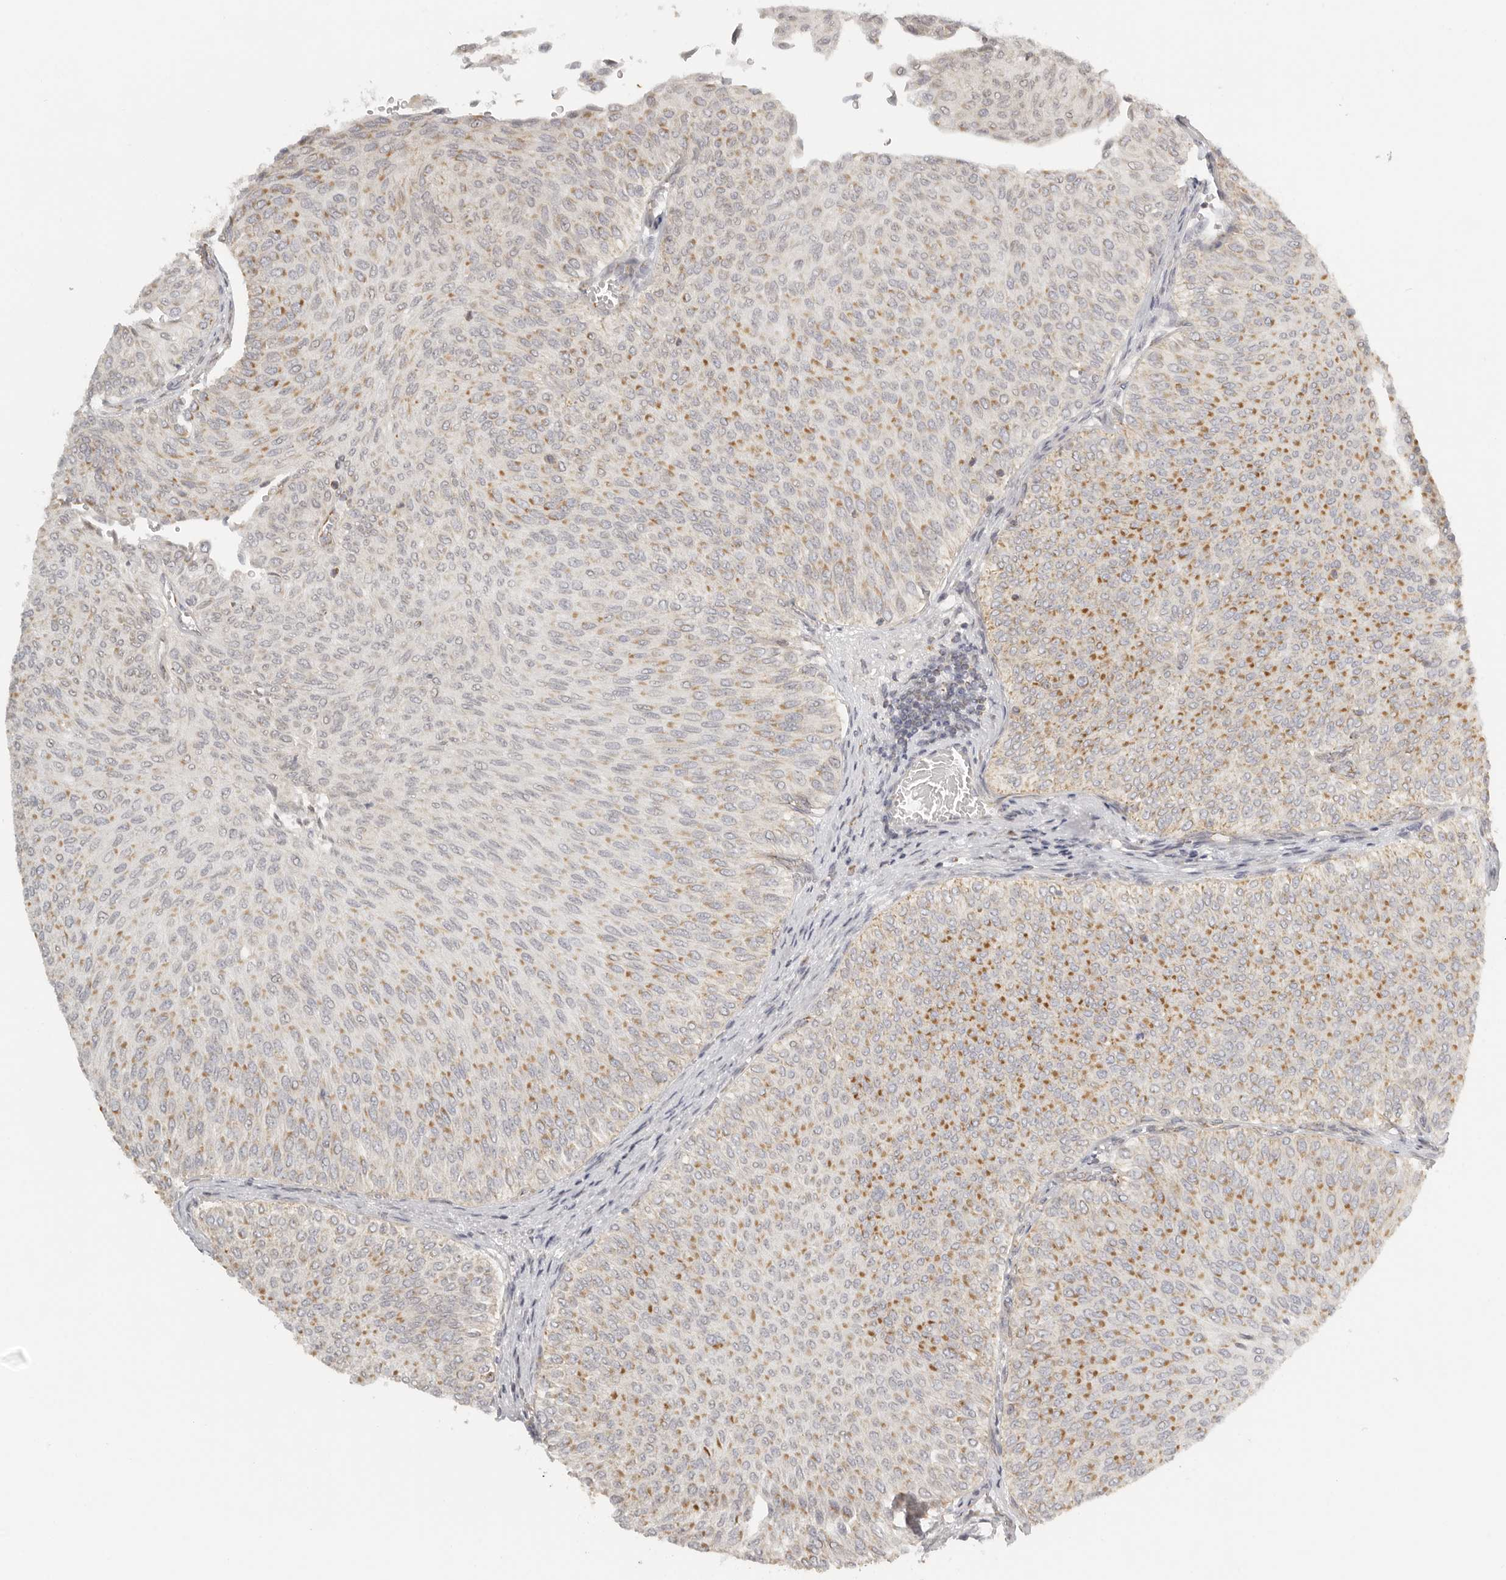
{"staining": {"intensity": "moderate", "quantity": ">75%", "location": "cytoplasmic/membranous"}, "tissue": "urothelial cancer", "cell_type": "Tumor cells", "image_type": "cancer", "snomed": [{"axis": "morphology", "description": "Urothelial carcinoma, Low grade"}, {"axis": "topography", "description": "Urinary bladder"}], "caption": "Moderate cytoplasmic/membranous expression for a protein is appreciated in approximately >75% of tumor cells of urothelial cancer using immunohistochemistry (IHC).", "gene": "KDF1", "patient": {"sex": "male", "age": 78}}